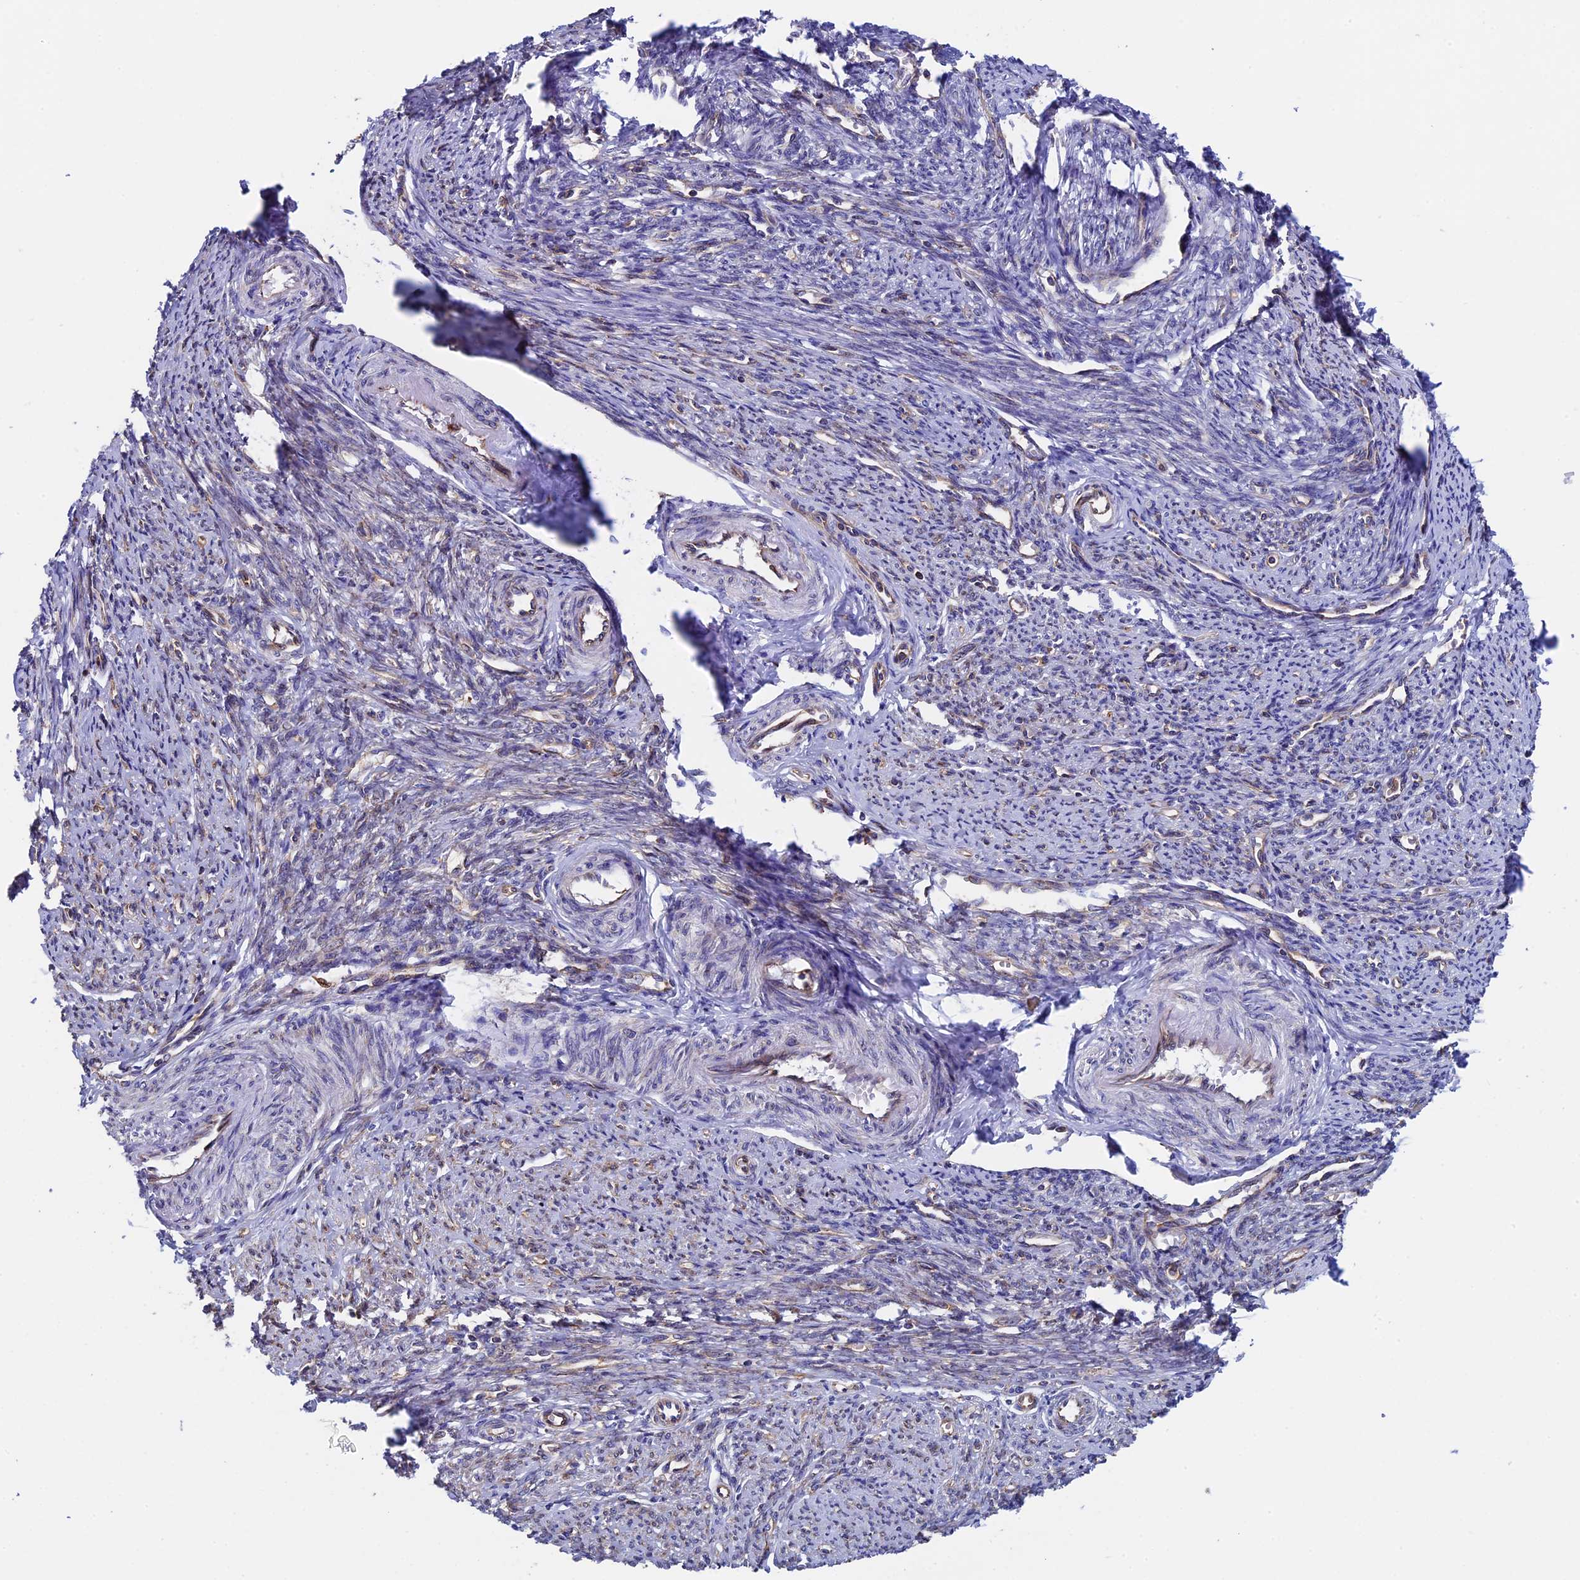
{"staining": {"intensity": "weak", "quantity": "25%-75%", "location": "cytoplasmic/membranous"}, "tissue": "smooth muscle", "cell_type": "Smooth muscle cells", "image_type": "normal", "snomed": [{"axis": "morphology", "description": "Normal tissue, NOS"}, {"axis": "topography", "description": "Smooth muscle"}, {"axis": "topography", "description": "Uterus"}], "caption": "Protein expression by IHC shows weak cytoplasmic/membranous staining in about 25%-75% of smooth muscle cells in benign smooth muscle.", "gene": "SLC9A5", "patient": {"sex": "female", "age": 59}}